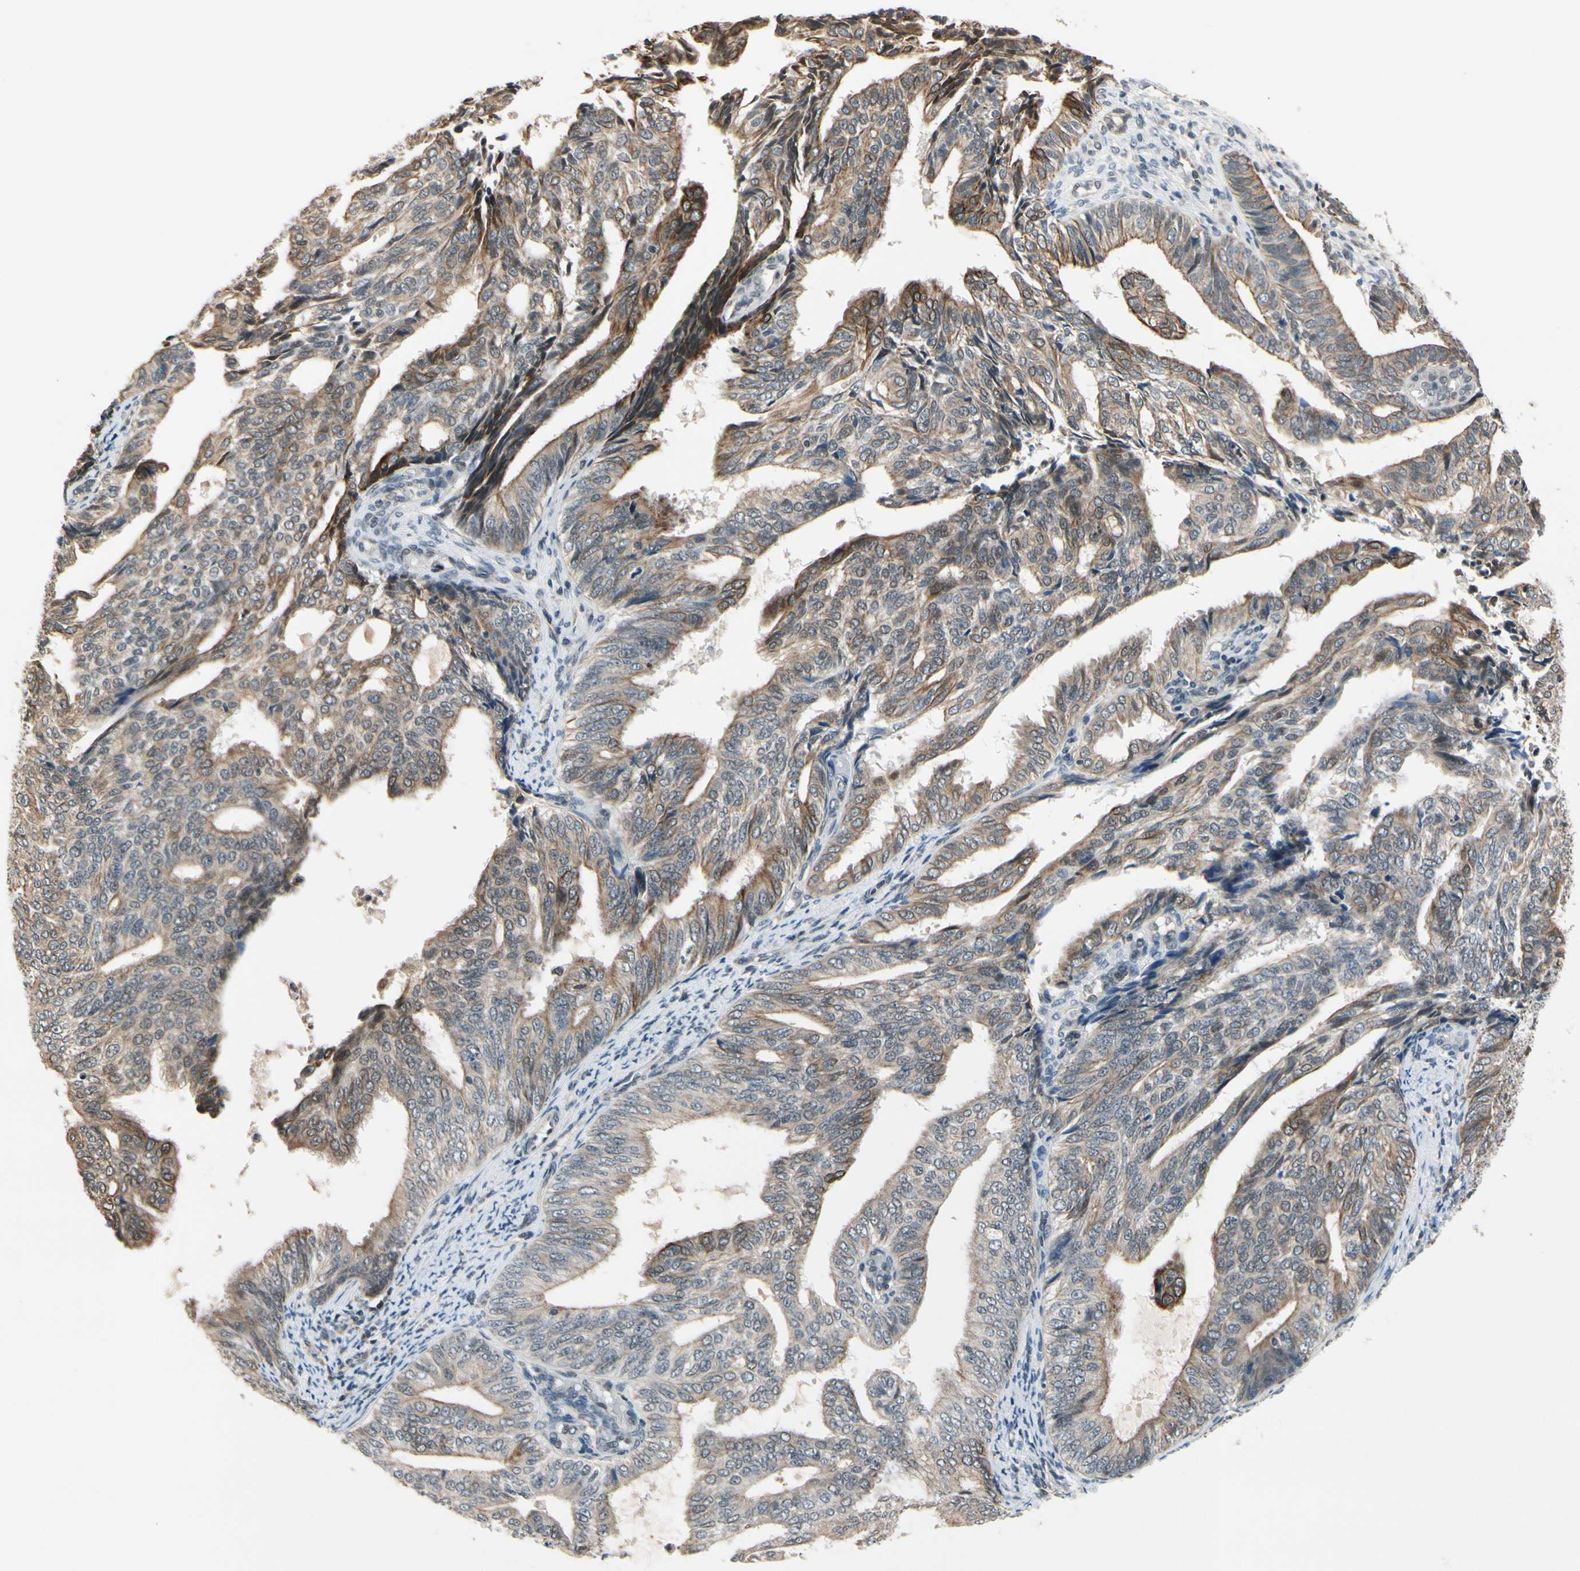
{"staining": {"intensity": "moderate", "quantity": "25%-75%", "location": "cytoplasmic/membranous"}, "tissue": "endometrial cancer", "cell_type": "Tumor cells", "image_type": "cancer", "snomed": [{"axis": "morphology", "description": "Adenocarcinoma, NOS"}, {"axis": "topography", "description": "Endometrium"}], "caption": "Endometrial cancer (adenocarcinoma) was stained to show a protein in brown. There is medium levels of moderate cytoplasmic/membranous expression in approximately 25%-75% of tumor cells. The protein is shown in brown color, while the nuclei are stained blue.", "gene": "TAF12", "patient": {"sex": "female", "age": 58}}